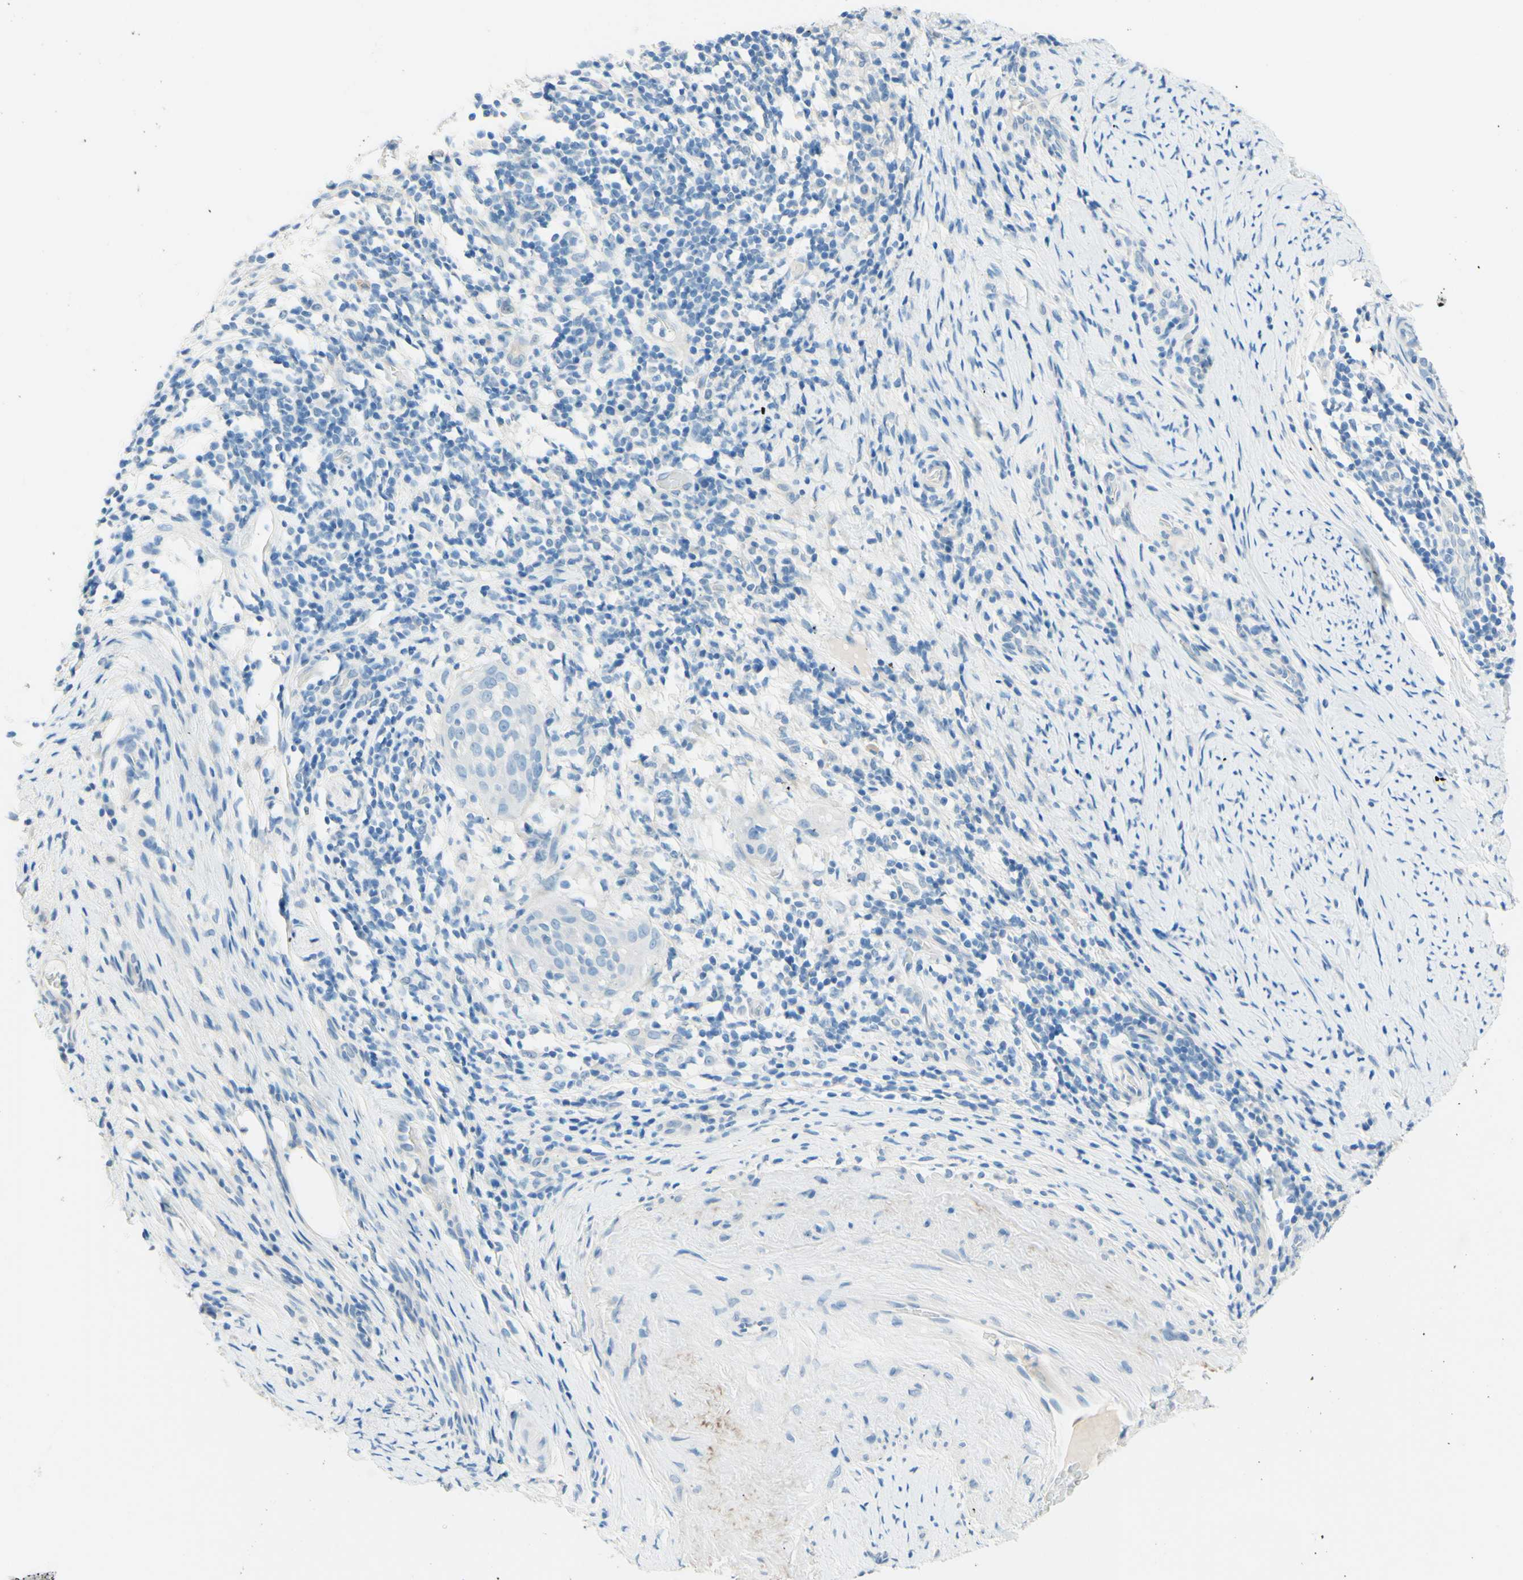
{"staining": {"intensity": "negative", "quantity": "none", "location": "none"}, "tissue": "cervical cancer", "cell_type": "Tumor cells", "image_type": "cancer", "snomed": [{"axis": "morphology", "description": "Squamous cell carcinoma, NOS"}, {"axis": "topography", "description": "Cervix"}], "caption": "The photomicrograph exhibits no staining of tumor cells in cervical cancer (squamous cell carcinoma).", "gene": "PASD1", "patient": {"sex": "female", "age": 51}}